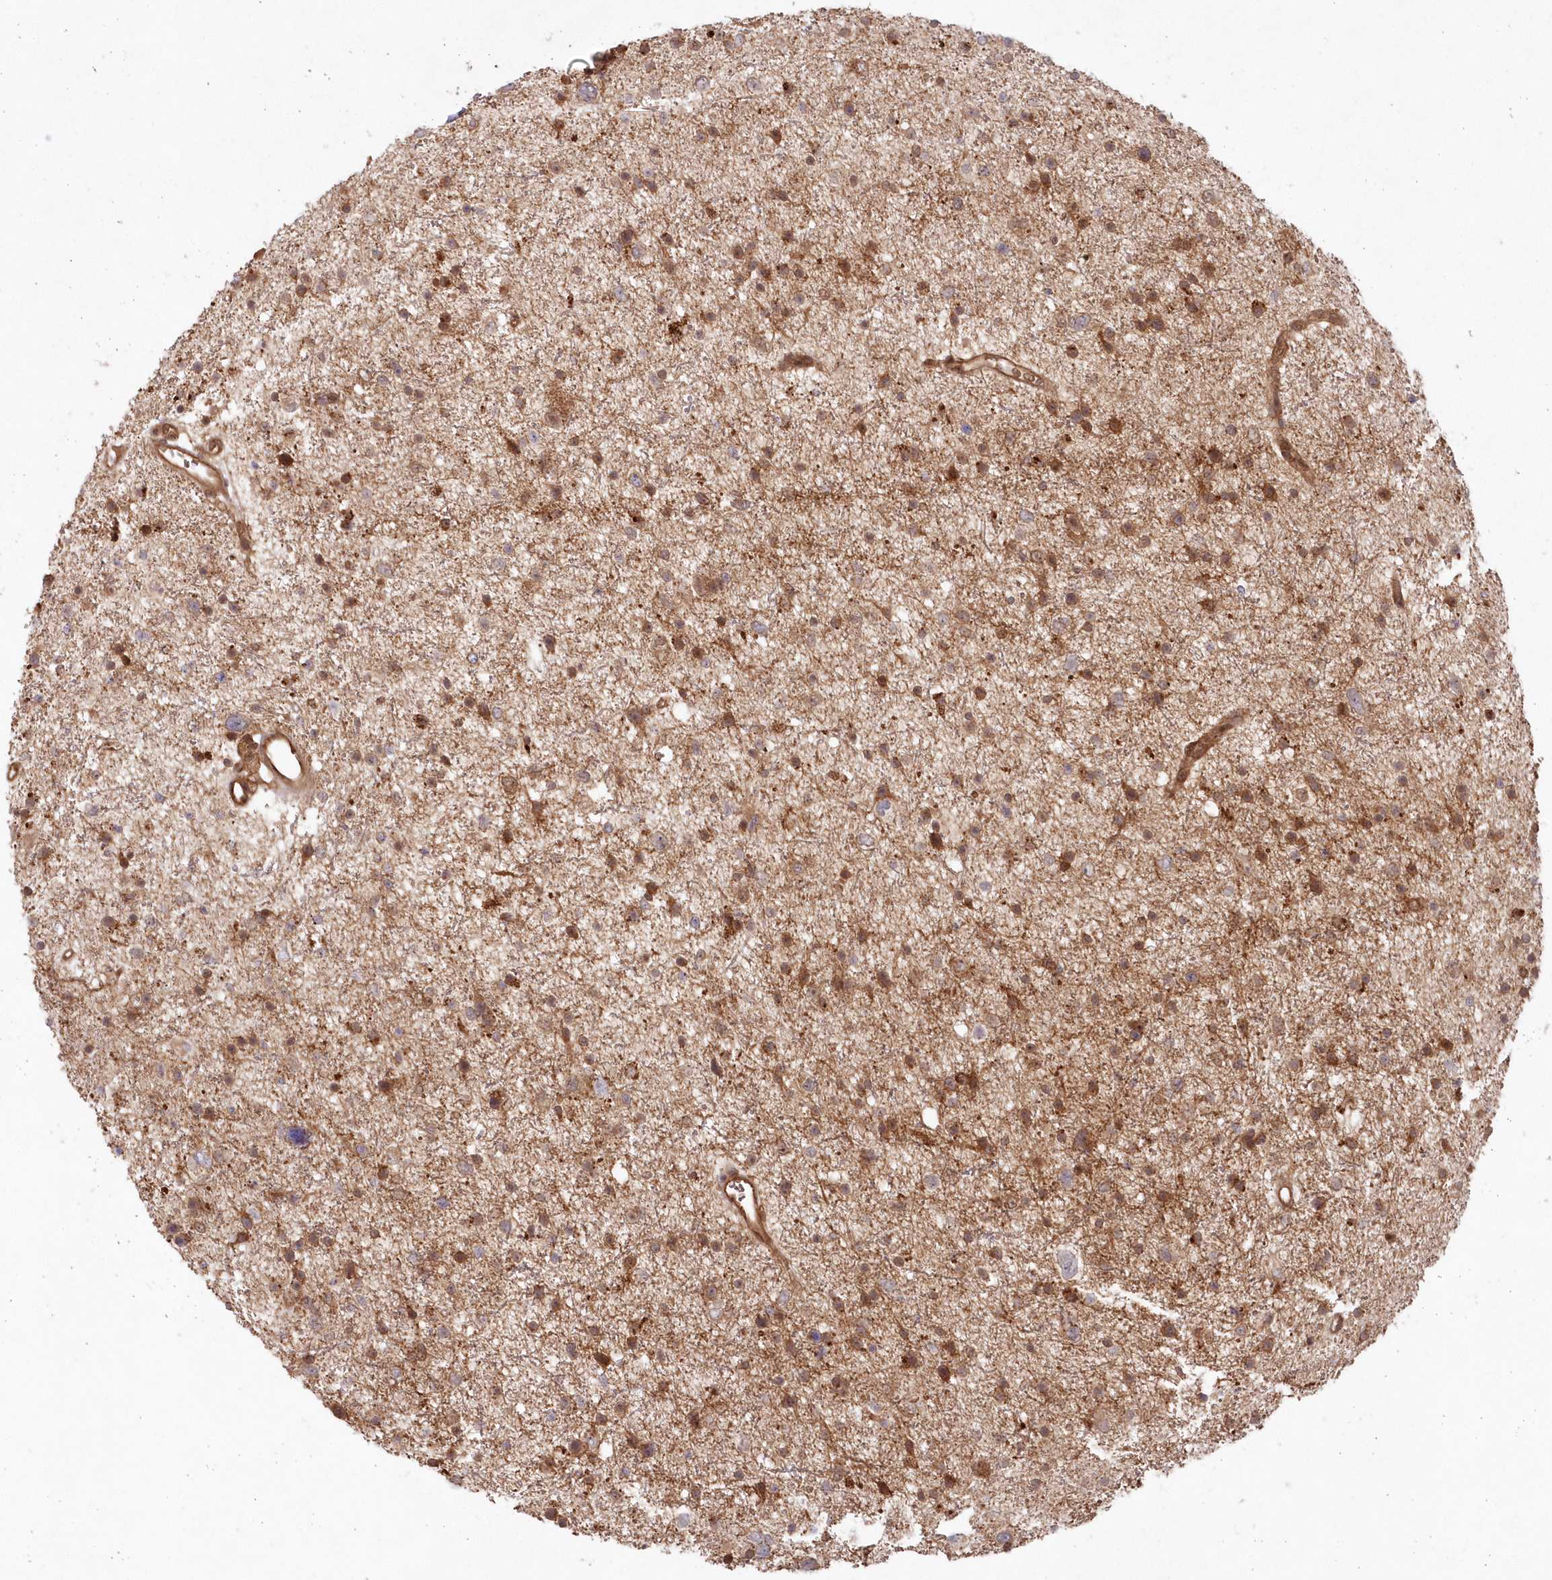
{"staining": {"intensity": "moderate", "quantity": ">75%", "location": "cytoplasmic/membranous"}, "tissue": "glioma", "cell_type": "Tumor cells", "image_type": "cancer", "snomed": [{"axis": "morphology", "description": "Glioma, malignant, Low grade"}, {"axis": "topography", "description": "Brain"}], "caption": "Immunohistochemistry of malignant glioma (low-grade) shows medium levels of moderate cytoplasmic/membranous staining in about >75% of tumor cells.", "gene": "GBE1", "patient": {"sex": "female", "age": 37}}